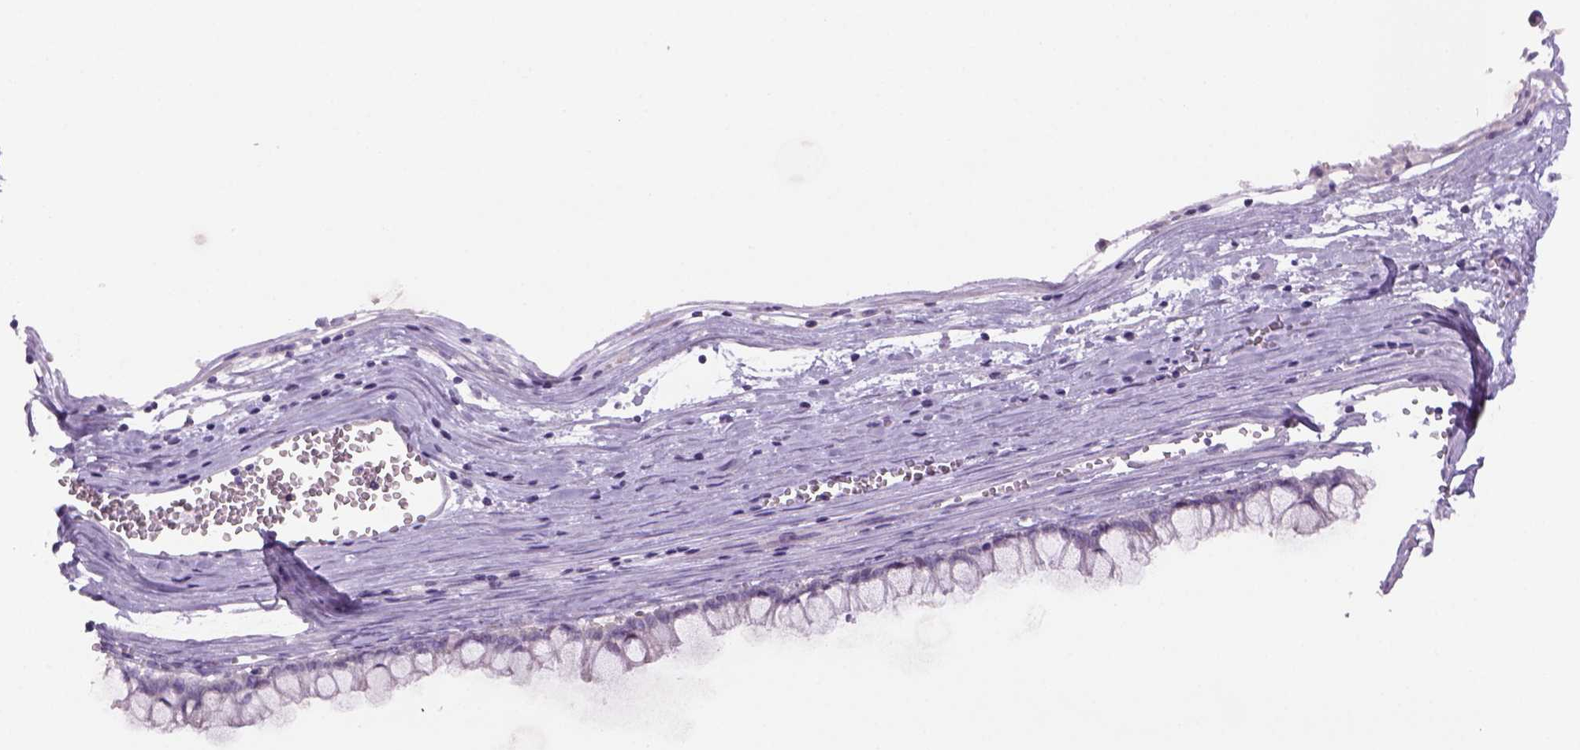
{"staining": {"intensity": "negative", "quantity": "none", "location": "none"}, "tissue": "ovarian cancer", "cell_type": "Tumor cells", "image_type": "cancer", "snomed": [{"axis": "morphology", "description": "Cystadenocarcinoma, mucinous, NOS"}, {"axis": "topography", "description": "Ovary"}], "caption": "Protein analysis of ovarian mucinous cystadenocarcinoma reveals no significant staining in tumor cells.", "gene": "ADGRV1", "patient": {"sex": "female", "age": 67}}